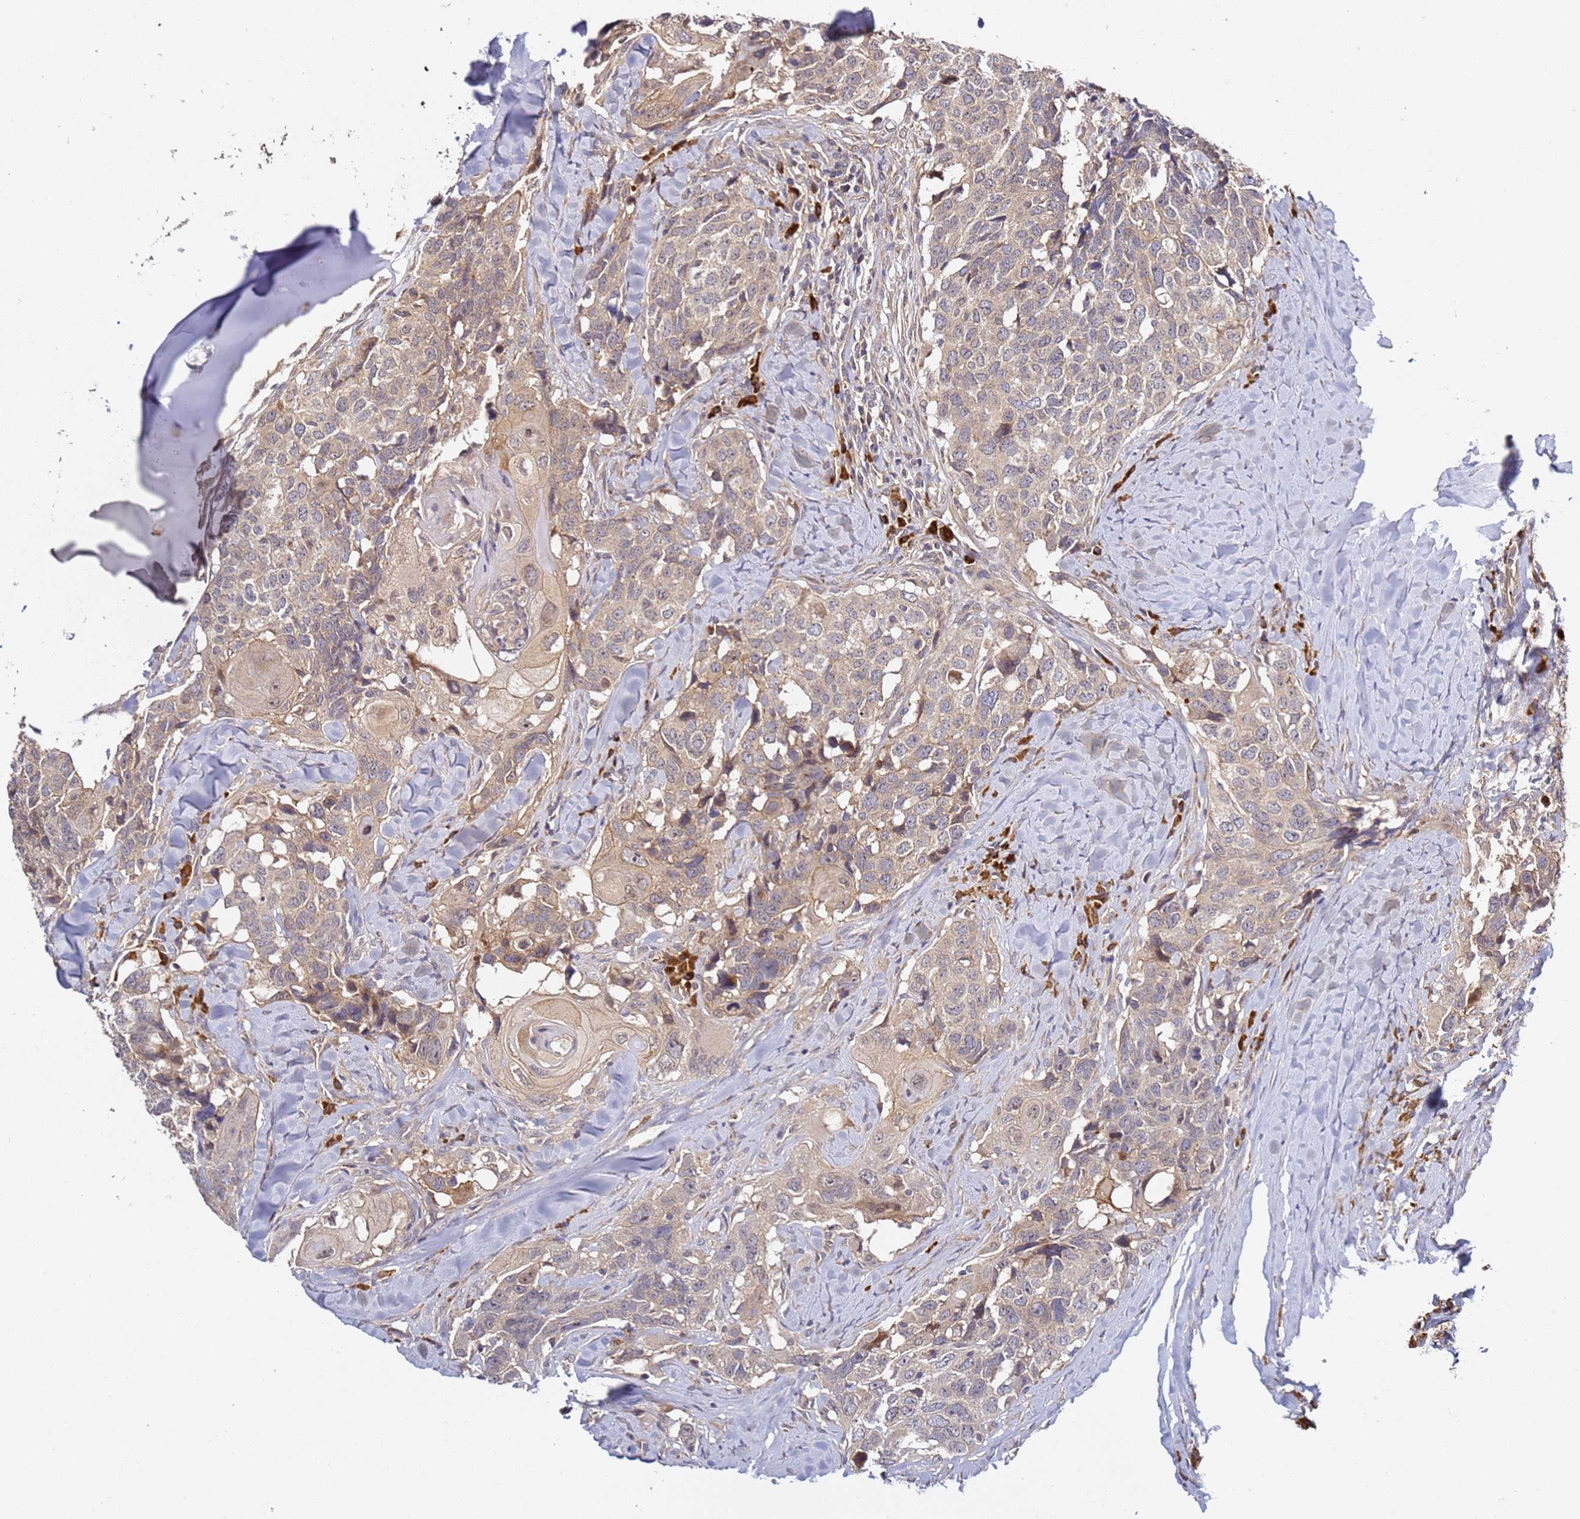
{"staining": {"intensity": "weak", "quantity": "25%-75%", "location": "cytoplasmic/membranous"}, "tissue": "head and neck cancer", "cell_type": "Tumor cells", "image_type": "cancer", "snomed": [{"axis": "morphology", "description": "Normal tissue, NOS"}, {"axis": "morphology", "description": "Squamous cell carcinoma, NOS"}, {"axis": "topography", "description": "Skeletal muscle"}, {"axis": "topography", "description": "Vascular tissue"}, {"axis": "topography", "description": "Peripheral nerve tissue"}, {"axis": "topography", "description": "Head-Neck"}], "caption": "A micrograph of head and neck cancer stained for a protein exhibits weak cytoplasmic/membranous brown staining in tumor cells.", "gene": "OSBPL2", "patient": {"sex": "male", "age": 66}}